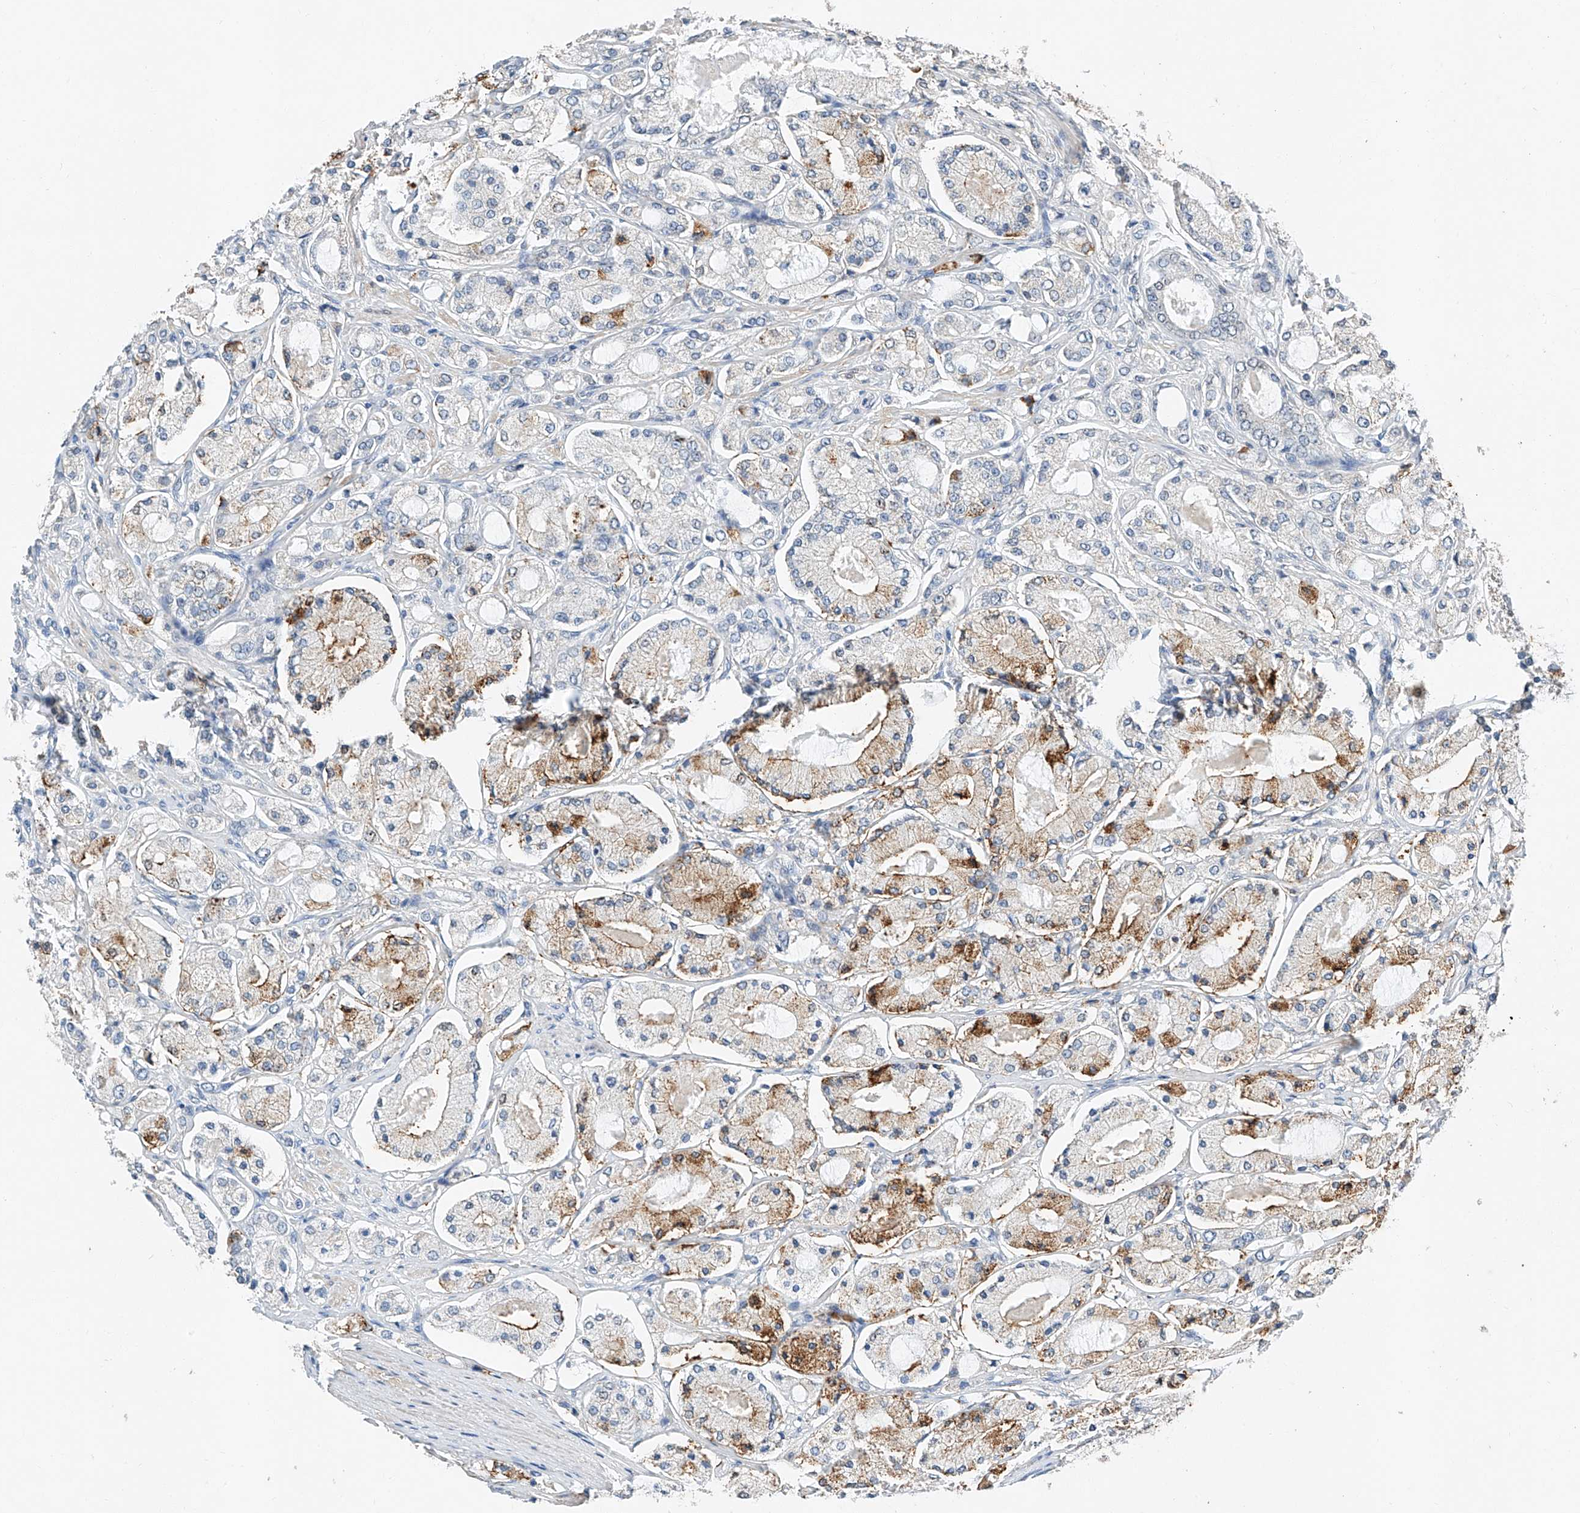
{"staining": {"intensity": "moderate", "quantity": "<25%", "location": "cytoplasmic/membranous"}, "tissue": "prostate cancer", "cell_type": "Tumor cells", "image_type": "cancer", "snomed": [{"axis": "morphology", "description": "Adenocarcinoma, High grade"}, {"axis": "topography", "description": "Prostate"}], "caption": "Protein positivity by immunohistochemistry demonstrates moderate cytoplasmic/membranous positivity in about <25% of tumor cells in prostate high-grade adenocarcinoma.", "gene": "CTDP1", "patient": {"sex": "male", "age": 65}}